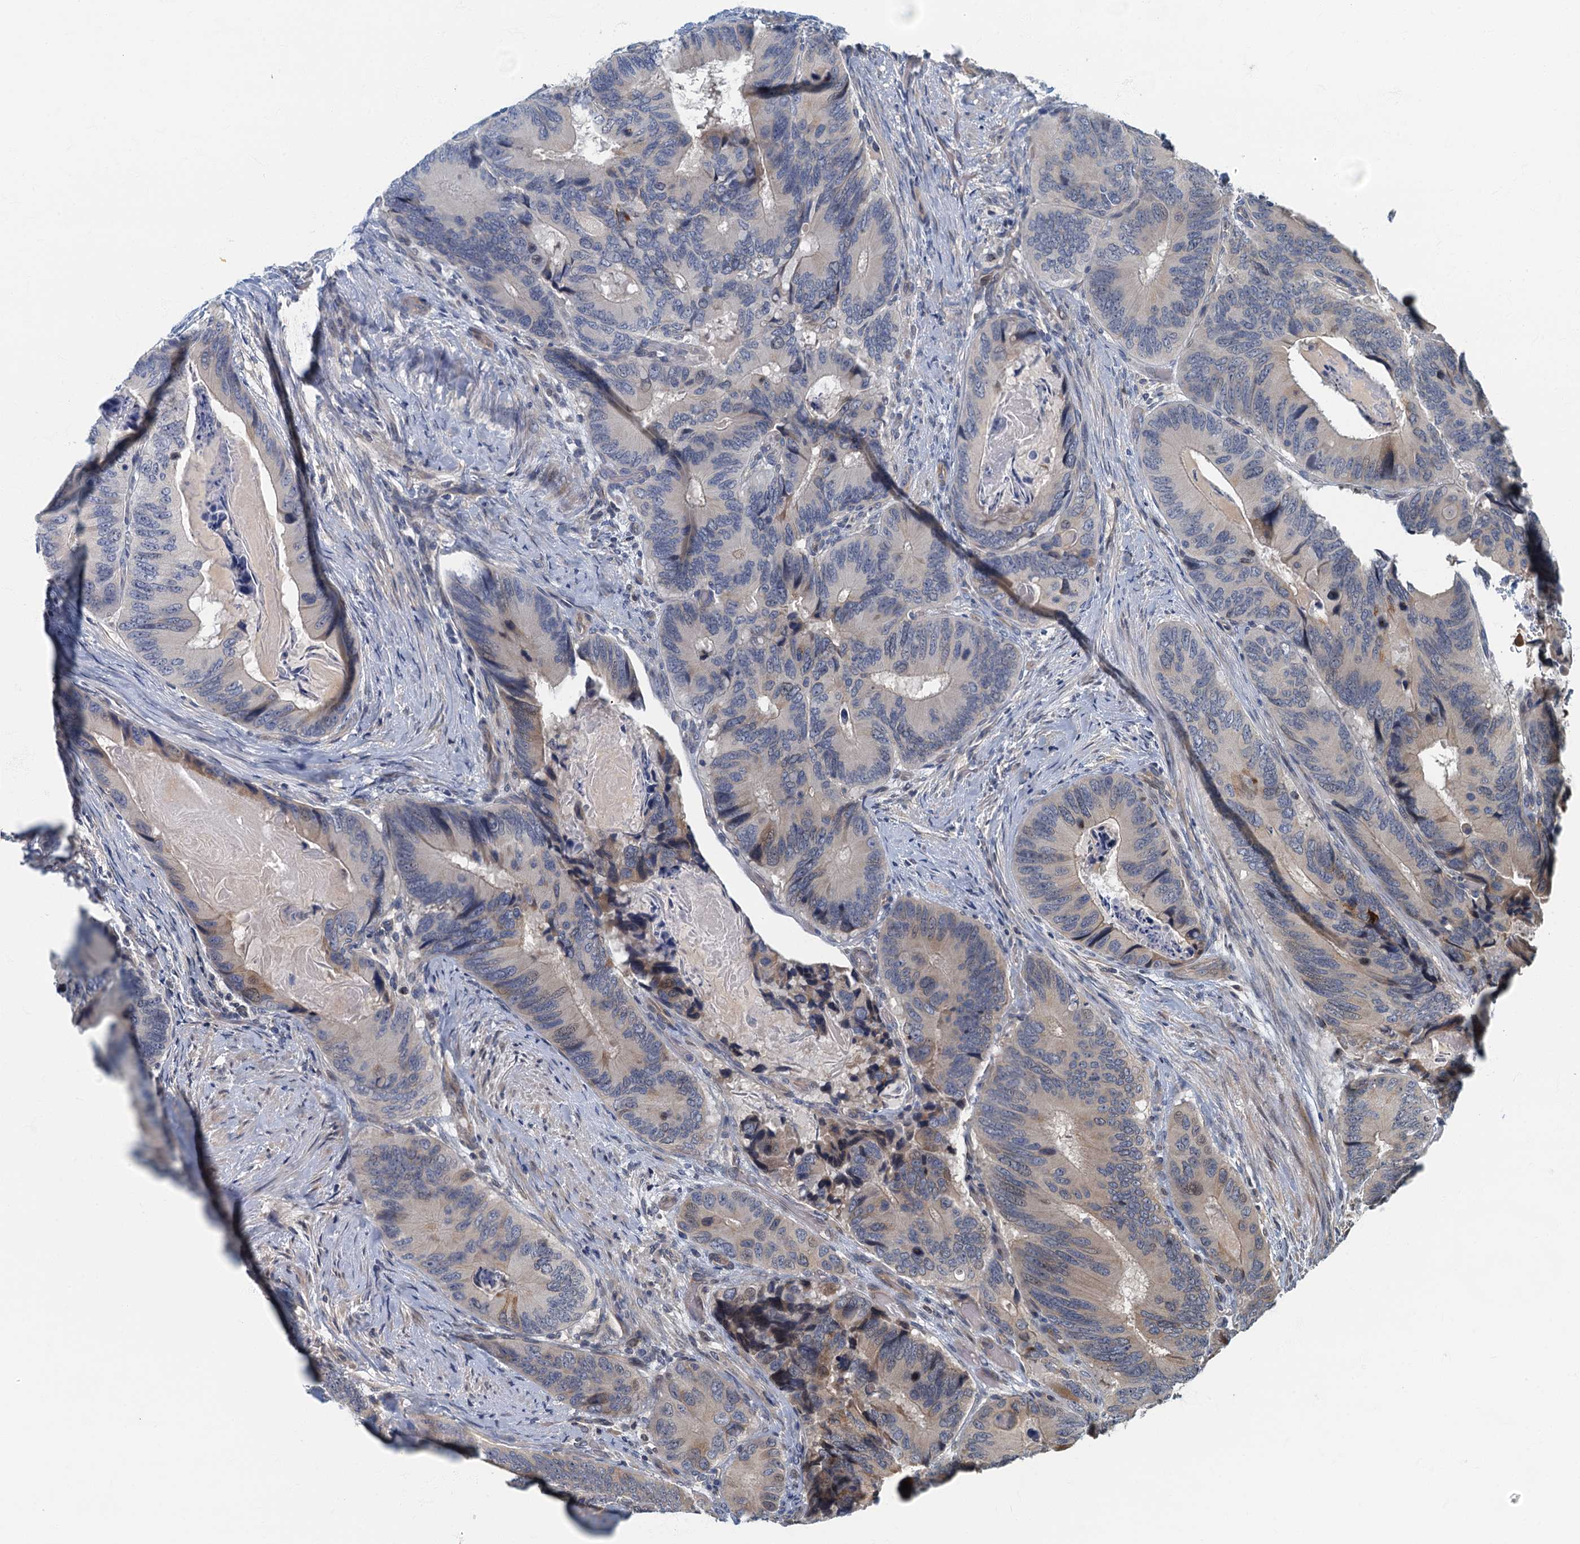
{"staining": {"intensity": "weak", "quantity": "<25%", "location": "cytoplasmic/membranous"}, "tissue": "colorectal cancer", "cell_type": "Tumor cells", "image_type": "cancer", "snomed": [{"axis": "morphology", "description": "Adenocarcinoma, NOS"}, {"axis": "topography", "description": "Colon"}], "caption": "Adenocarcinoma (colorectal) was stained to show a protein in brown. There is no significant positivity in tumor cells. The staining was performed using DAB to visualize the protein expression in brown, while the nuclei were stained in blue with hematoxylin (Magnification: 20x).", "gene": "CKAP2L", "patient": {"sex": "male", "age": 84}}